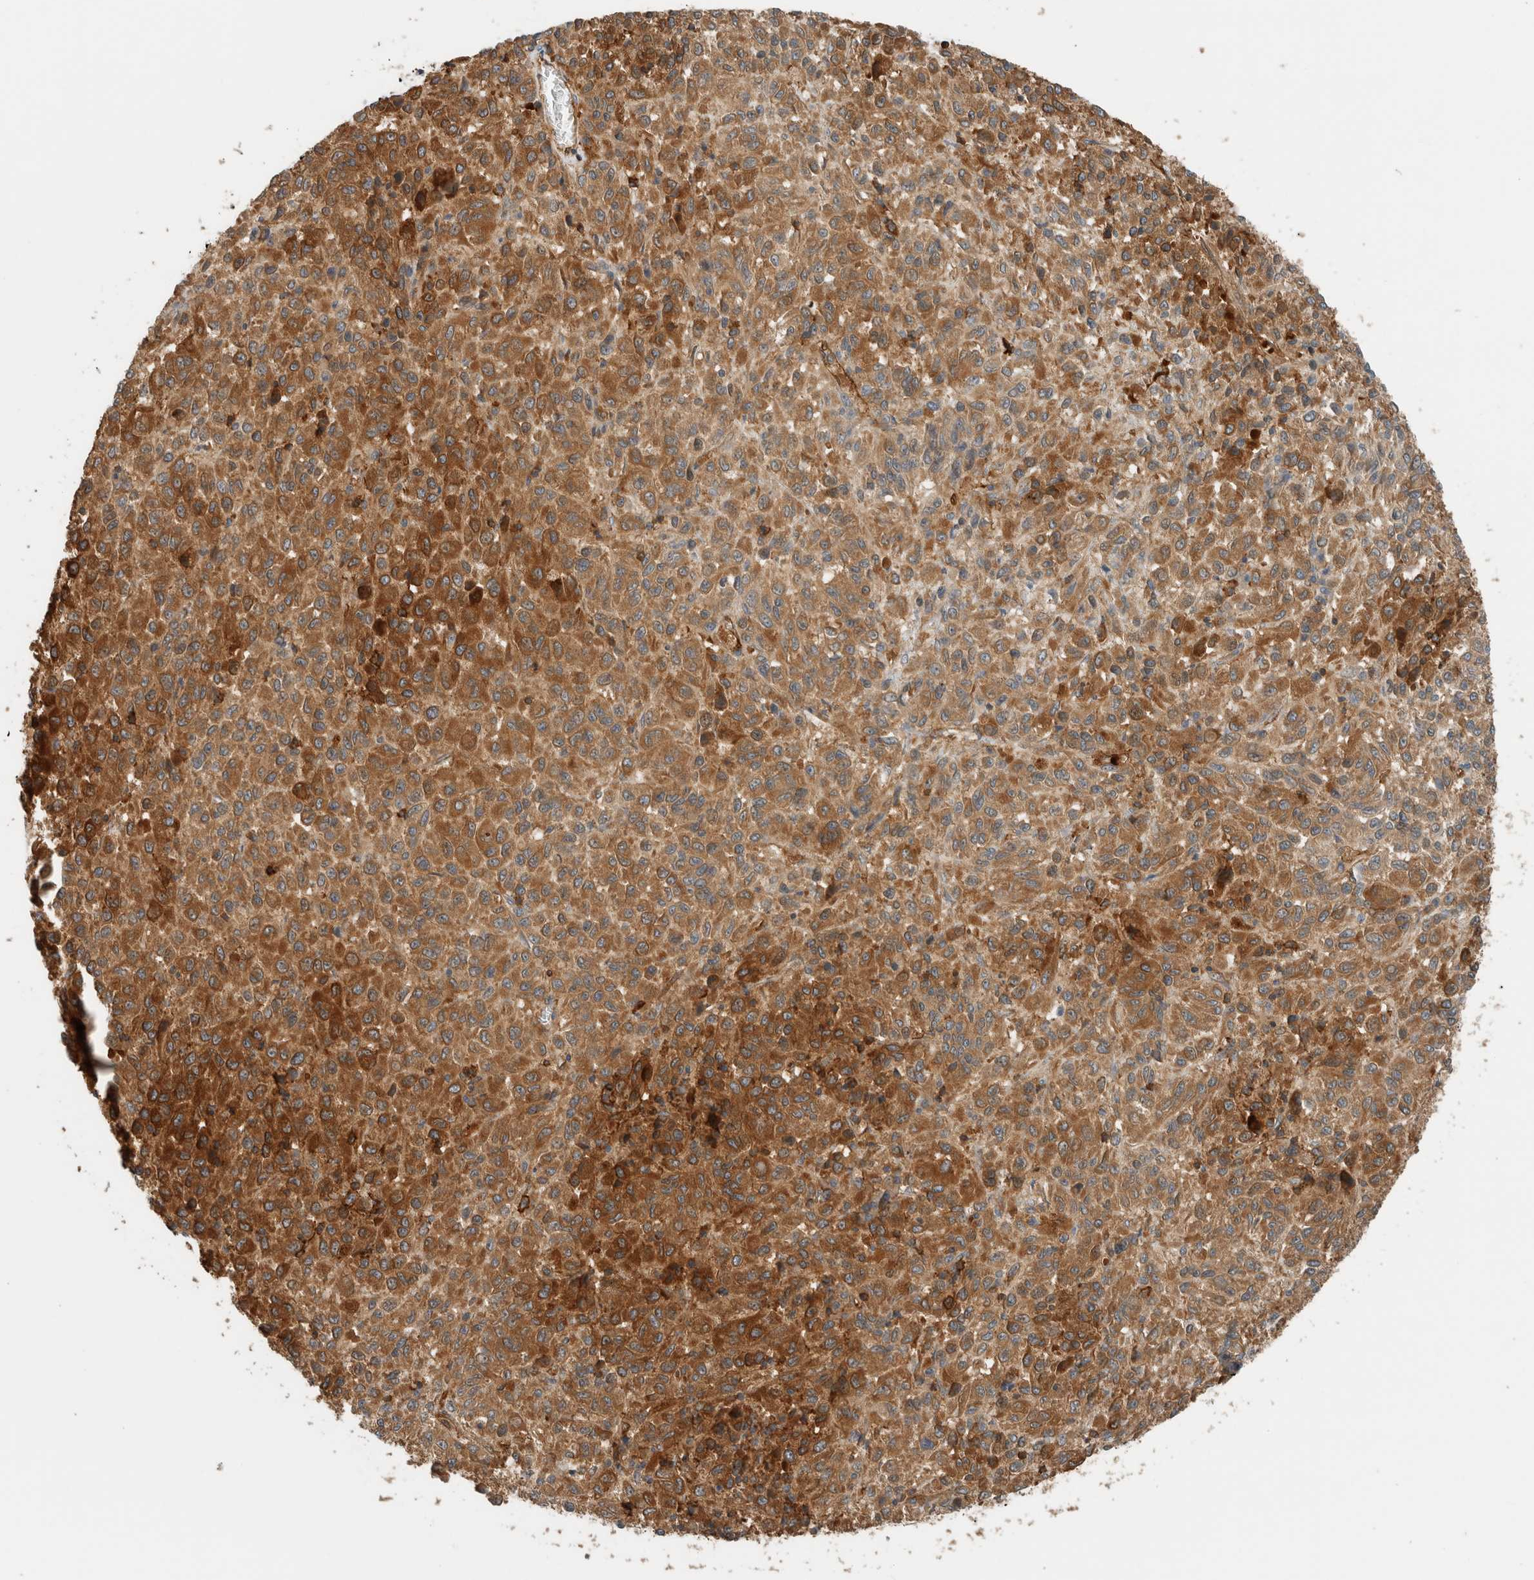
{"staining": {"intensity": "moderate", "quantity": ">75%", "location": "cytoplasmic/membranous"}, "tissue": "melanoma", "cell_type": "Tumor cells", "image_type": "cancer", "snomed": [{"axis": "morphology", "description": "Malignant melanoma, Metastatic site"}, {"axis": "topography", "description": "Lung"}], "caption": "A photomicrograph of melanoma stained for a protein demonstrates moderate cytoplasmic/membranous brown staining in tumor cells. The staining was performed using DAB (3,3'-diaminobenzidine) to visualize the protein expression in brown, while the nuclei were stained in blue with hematoxylin (Magnification: 20x).", "gene": "PFDN4", "patient": {"sex": "male", "age": 64}}